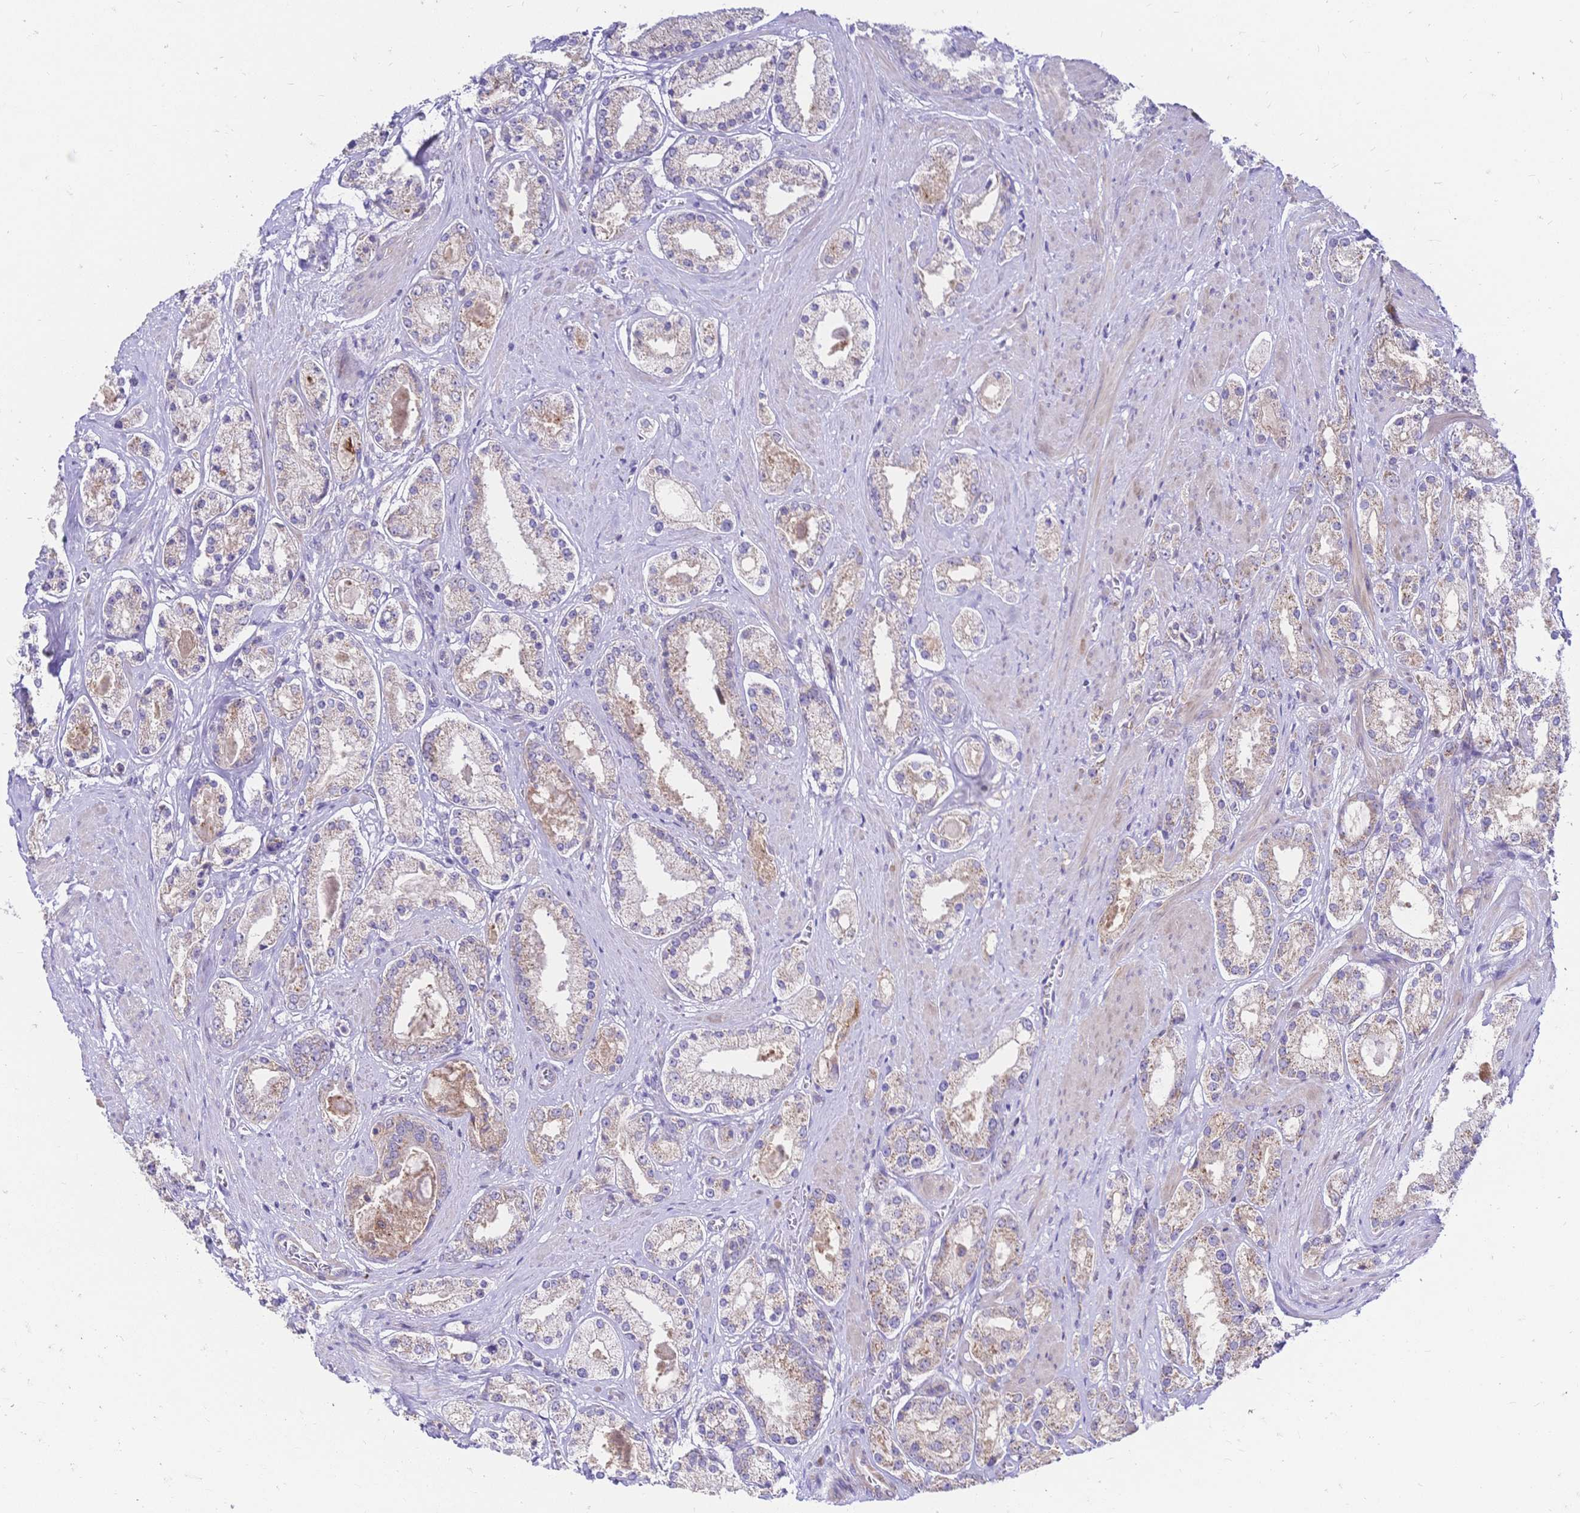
{"staining": {"intensity": "moderate", "quantity": "25%-75%", "location": "cytoplasmic/membranous"}, "tissue": "prostate cancer", "cell_type": "Tumor cells", "image_type": "cancer", "snomed": [{"axis": "morphology", "description": "Adenocarcinoma, High grade"}, {"axis": "topography", "description": "Prostate"}], "caption": "Human adenocarcinoma (high-grade) (prostate) stained for a protein (brown) reveals moderate cytoplasmic/membranous positive expression in approximately 25%-75% of tumor cells.", "gene": "CLEC18B", "patient": {"sex": "male", "age": 67}}